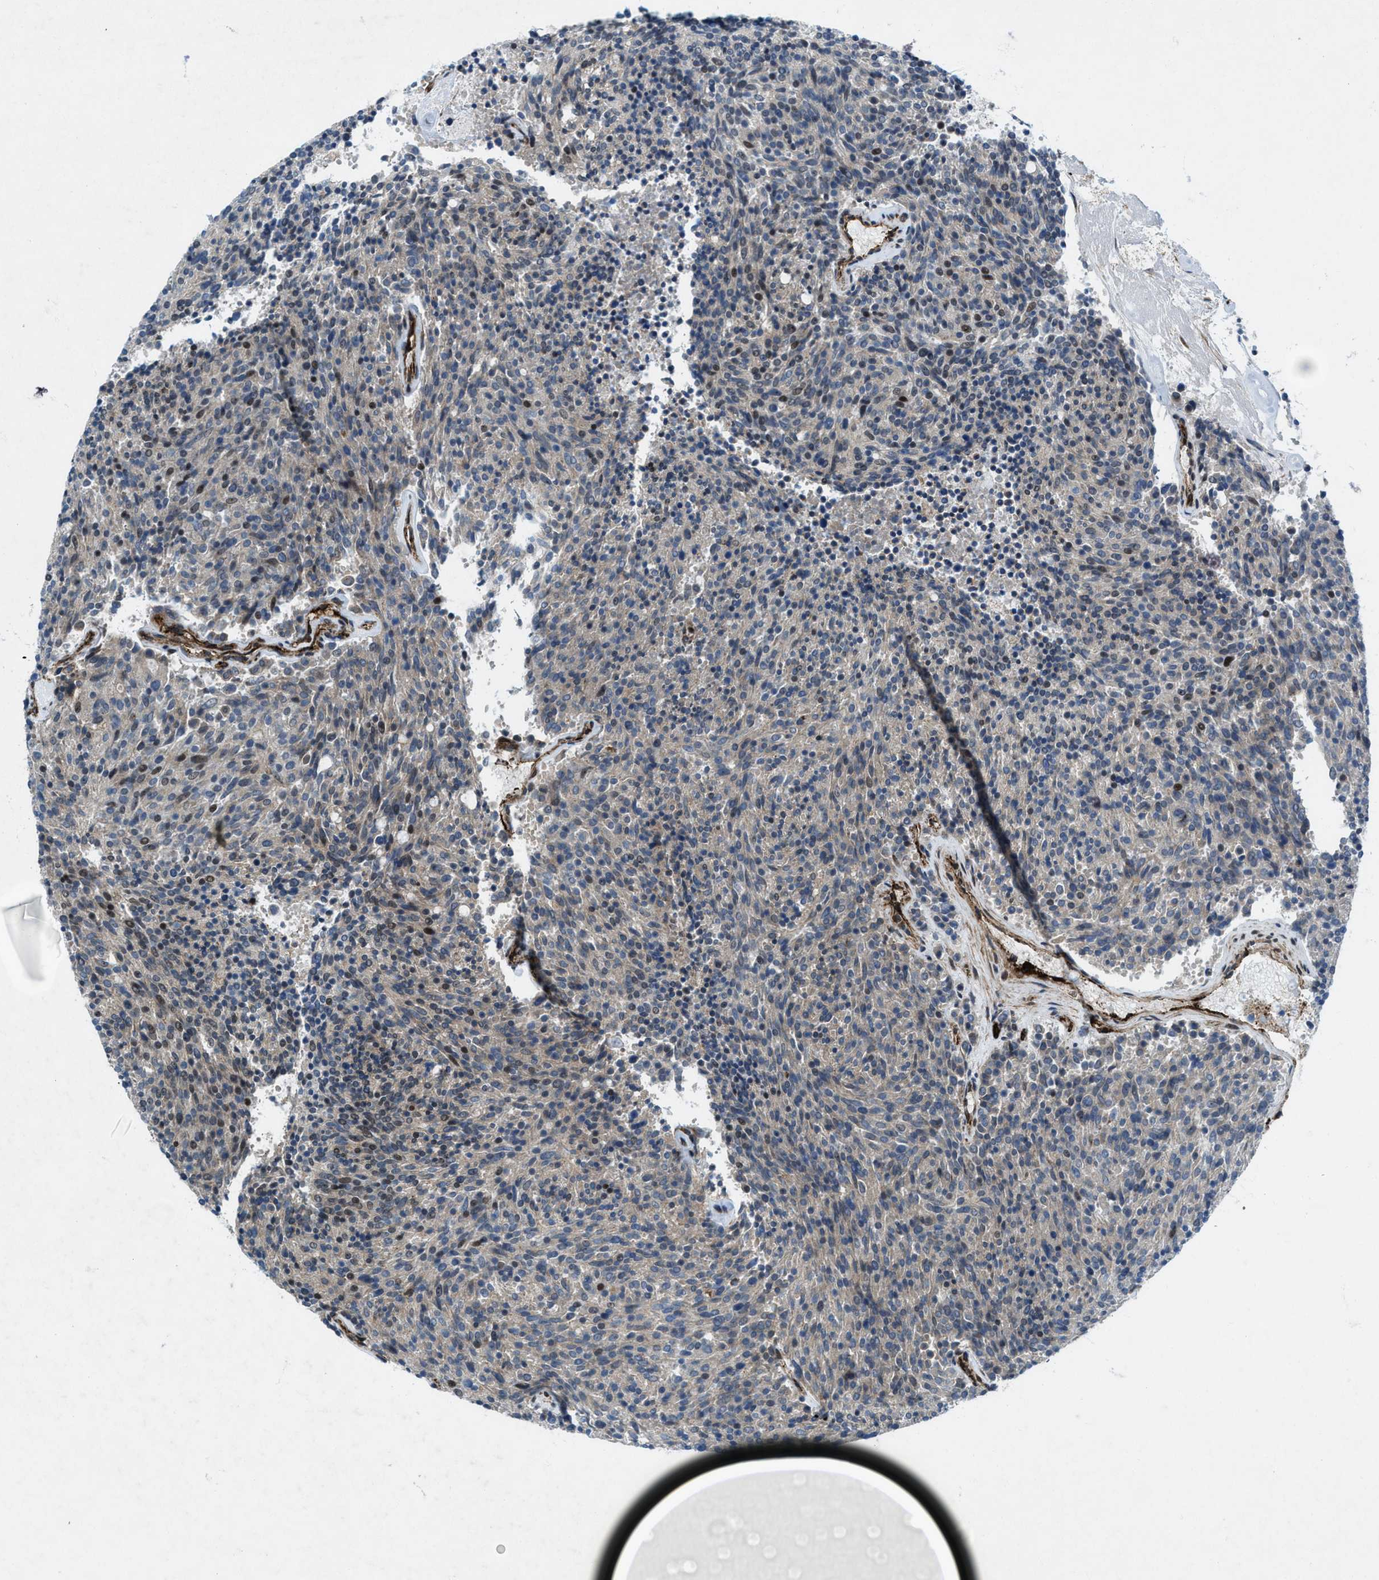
{"staining": {"intensity": "weak", "quantity": "<25%", "location": "cytoplasmic/membranous"}, "tissue": "carcinoid", "cell_type": "Tumor cells", "image_type": "cancer", "snomed": [{"axis": "morphology", "description": "Carcinoid, malignant, NOS"}, {"axis": "topography", "description": "Pancreas"}], "caption": "DAB (3,3'-diaminobenzidine) immunohistochemical staining of human malignant carcinoid exhibits no significant staining in tumor cells.", "gene": "URGCP", "patient": {"sex": "female", "age": 54}}